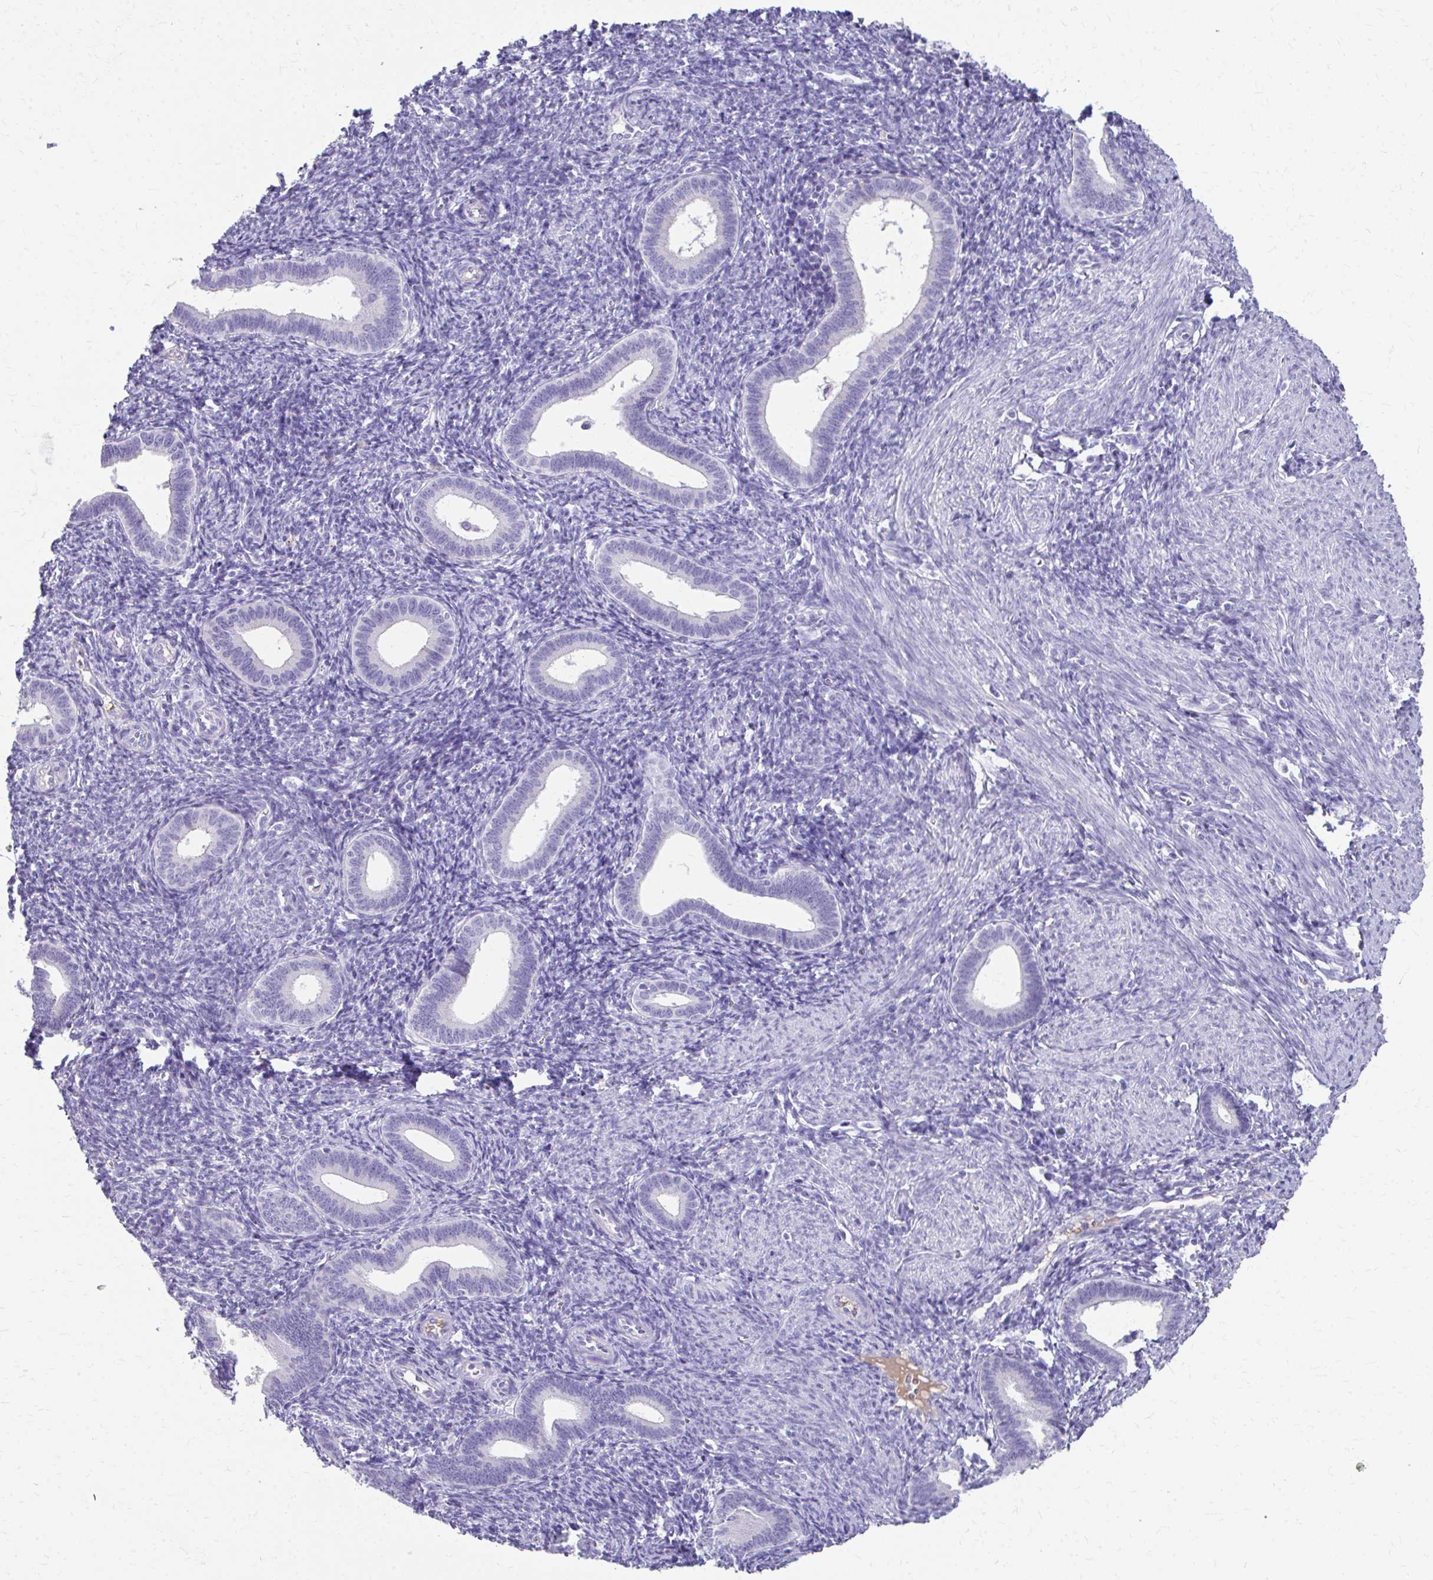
{"staining": {"intensity": "negative", "quantity": "none", "location": "none"}, "tissue": "endometrium", "cell_type": "Cells in endometrial stroma", "image_type": "normal", "snomed": [{"axis": "morphology", "description": "Normal tissue, NOS"}, {"axis": "topography", "description": "Endometrium"}], "caption": "This histopathology image is of benign endometrium stained with immunohistochemistry (IHC) to label a protein in brown with the nuclei are counter-stained blue. There is no positivity in cells in endometrial stroma. (Brightfield microscopy of DAB immunohistochemistry at high magnification).", "gene": "CFH", "patient": {"sex": "female", "age": 41}}